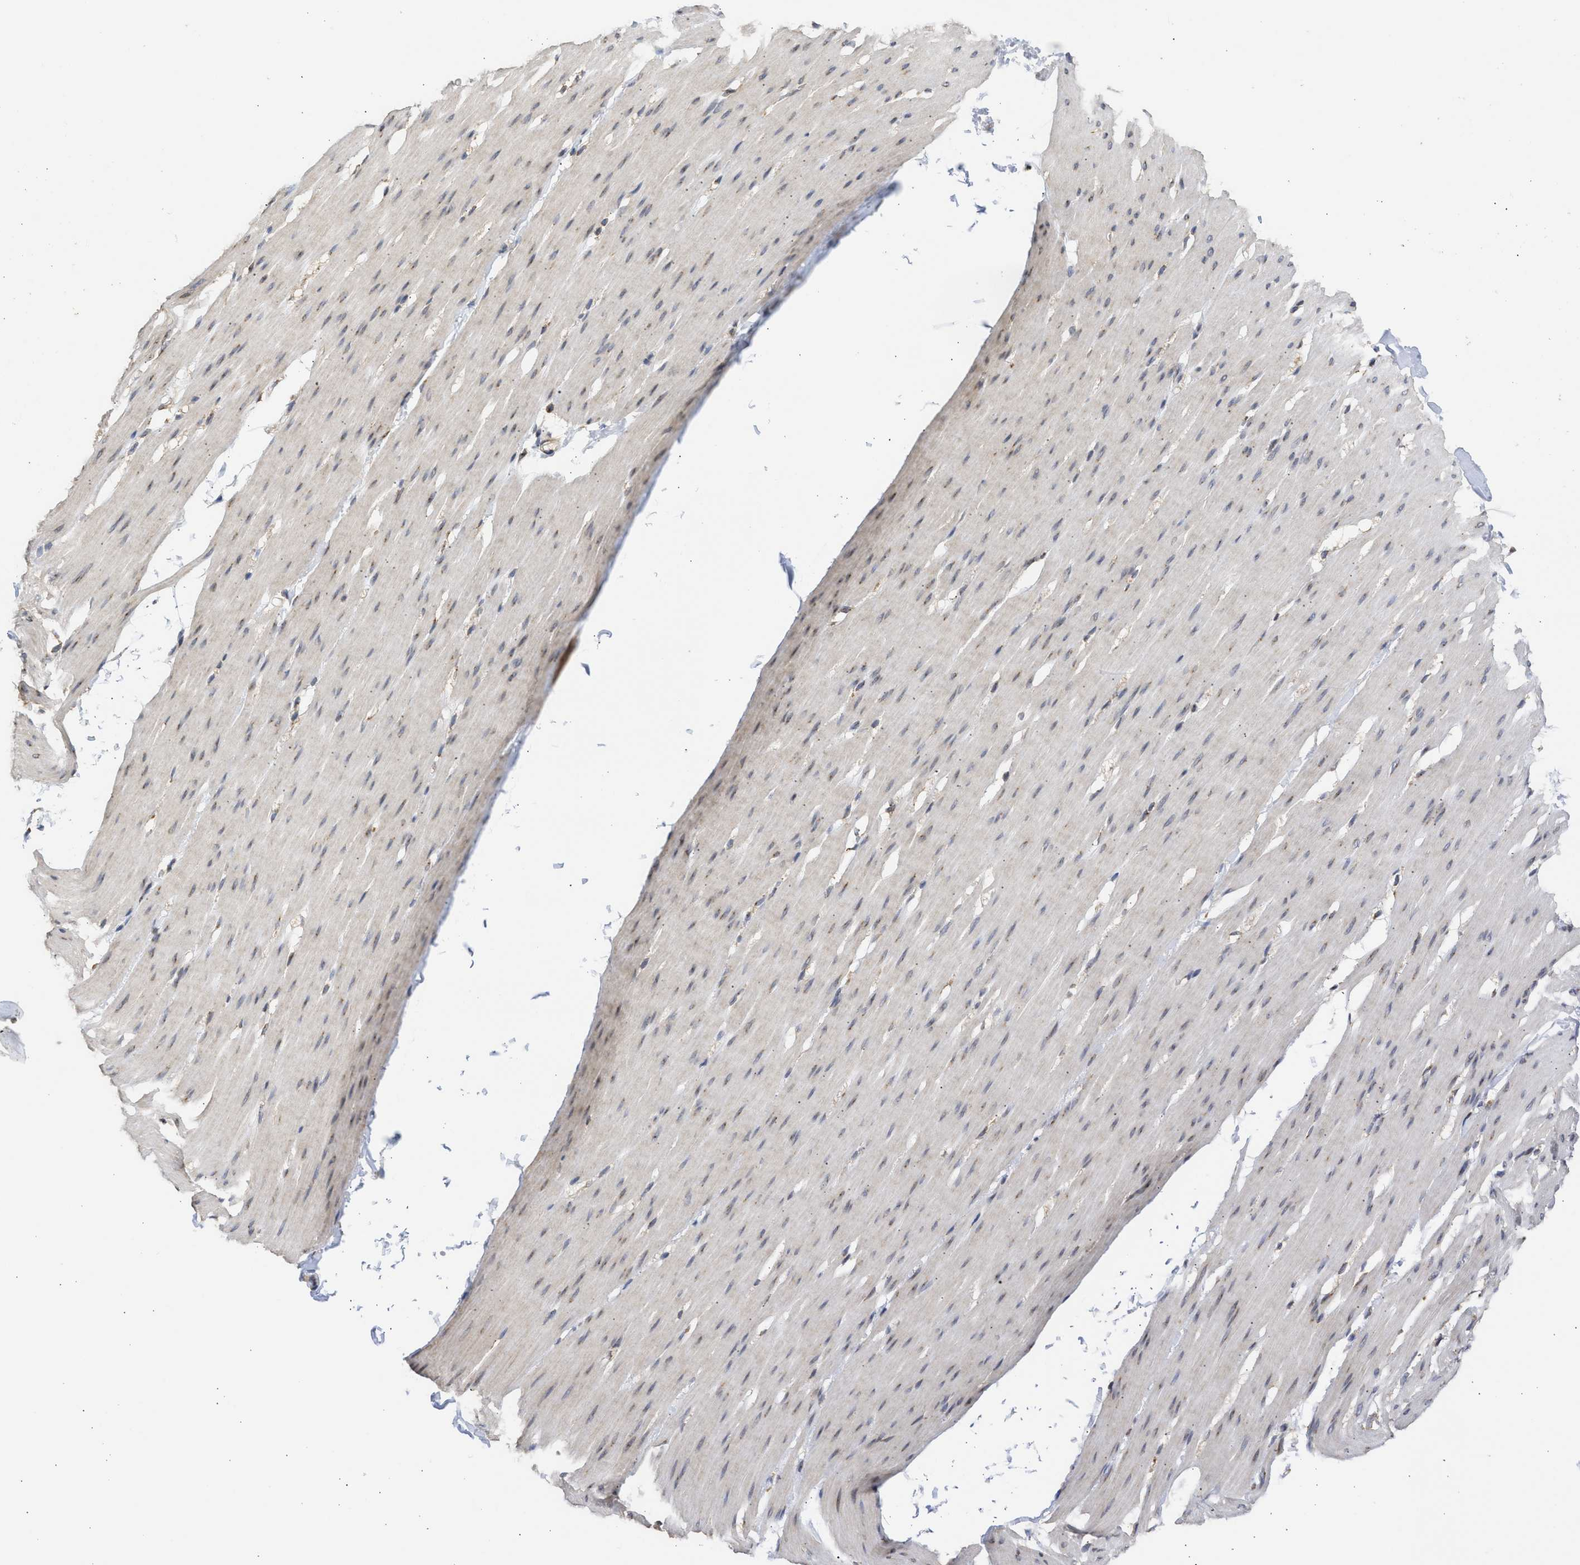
{"staining": {"intensity": "weak", "quantity": "25%-75%", "location": "nuclear"}, "tissue": "smooth muscle", "cell_type": "Smooth muscle cells", "image_type": "normal", "snomed": [{"axis": "morphology", "description": "Normal tissue, NOS"}, {"axis": "topography", "description": "Smooth muscle"}, {"axis": "topography", "description": "Colon"}], "caption": "Normal smooth muscle displays weak nuclear staining in approximately 25%-75% of smooth muscle cells, visualized by immunohistochemistry.", "gene": "DNAJC1", "patient": {"sex": "male", "age": 67}}